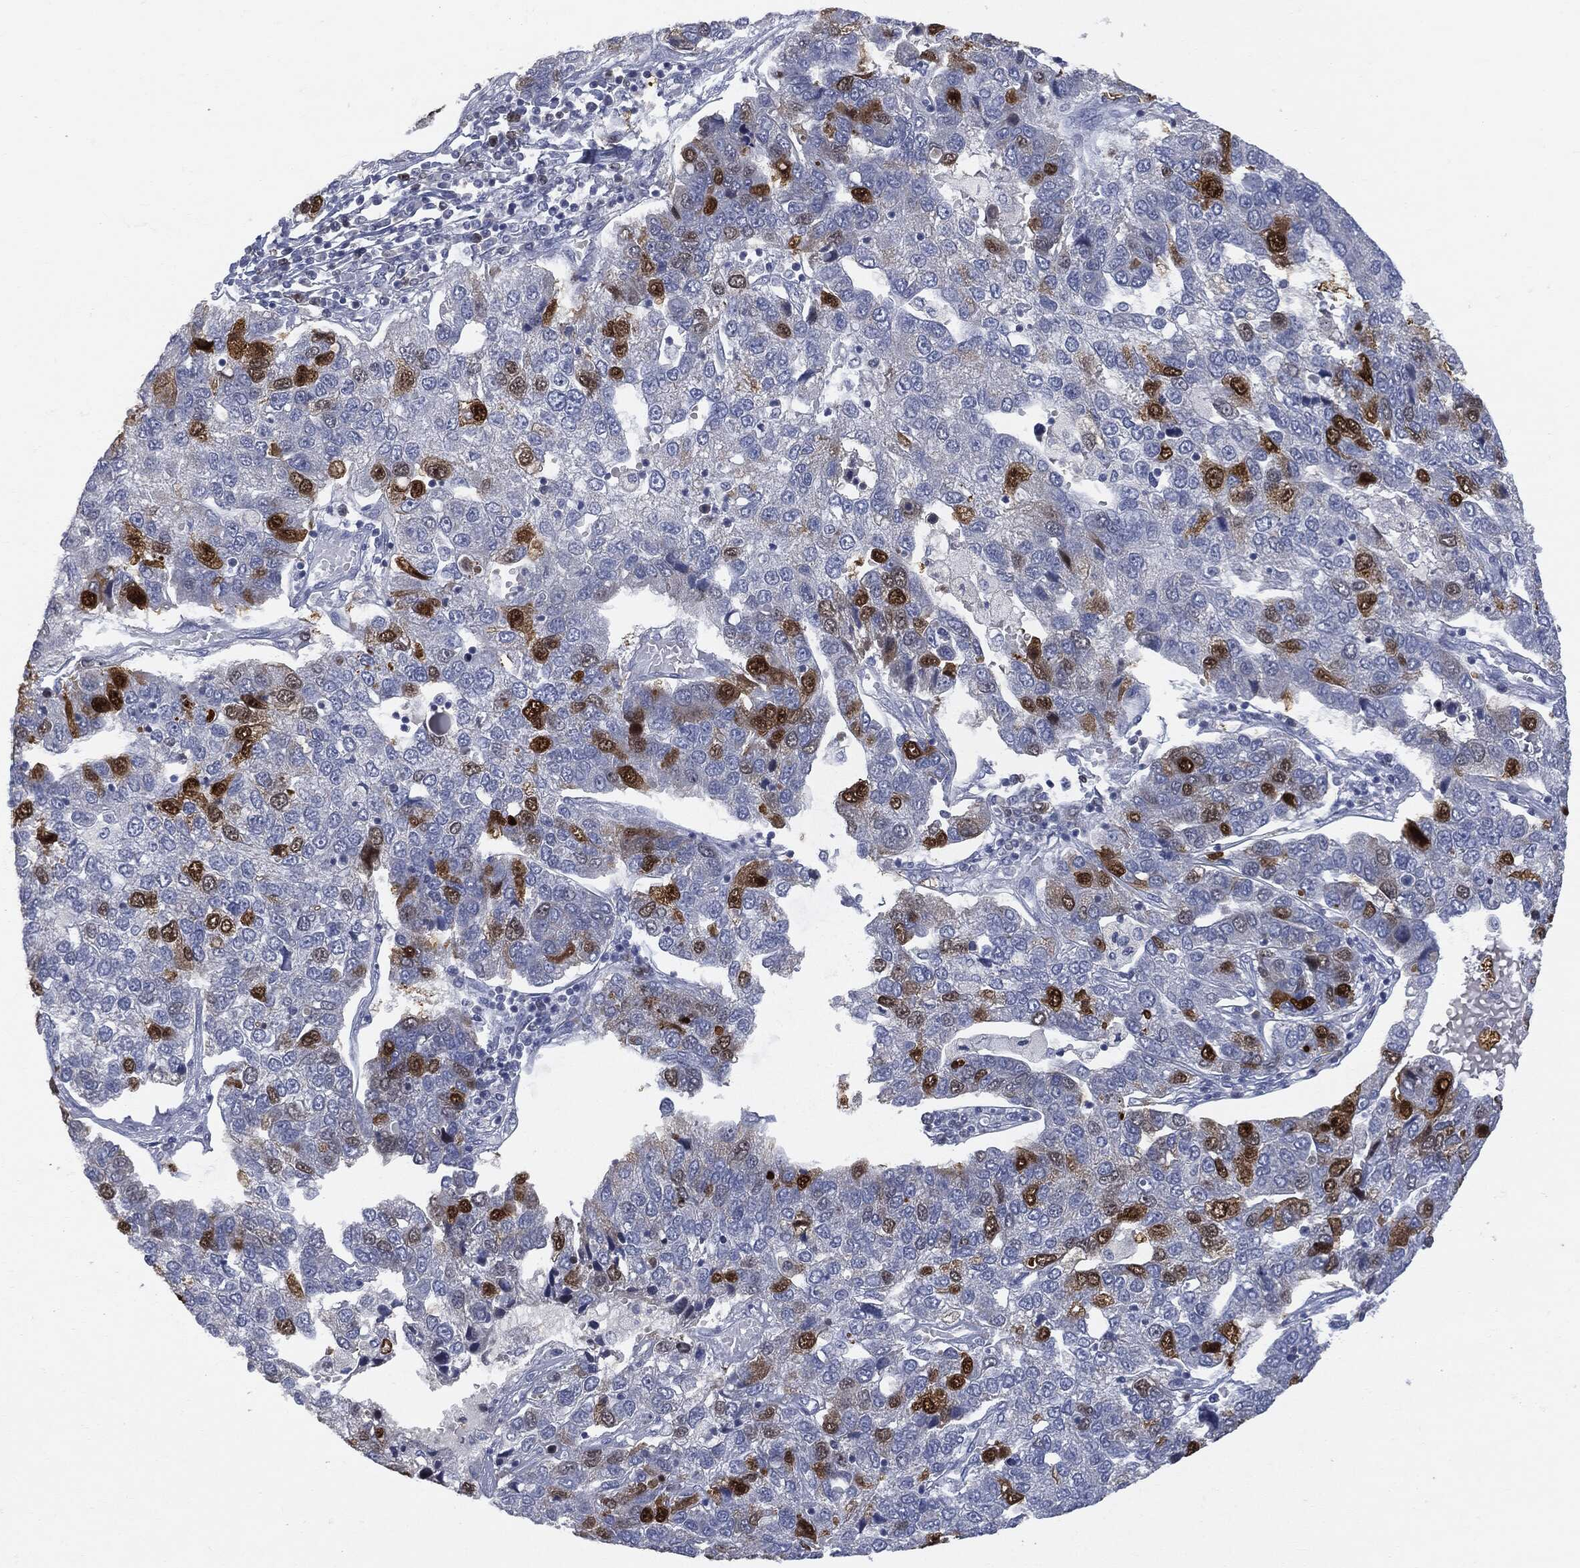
{"staining": {"intensity": "strong", "quantity": "<25%", "location": "cytoplasmic/membranous"}, "tissue": "pancreatic cancer", "cell_type": "Tumor cells", "image_type": "cancer", "snomed": [{"axis": "morphology", "description": "Adenocarcinoma, NOS"}, {"axis": "topography", "description": "Pancreas"}], "caption": "Immunohistochemistry photomicrograph of human pancreatic cancer (adenocarcinoma) stained for a protein (brown), which demonstrates medium levels of strong cytoplasmic/membranous positivity in approximately <25% of tumor cells.", "gene": "UBE2C", "patient": {"sex": "female", "age": 61}}